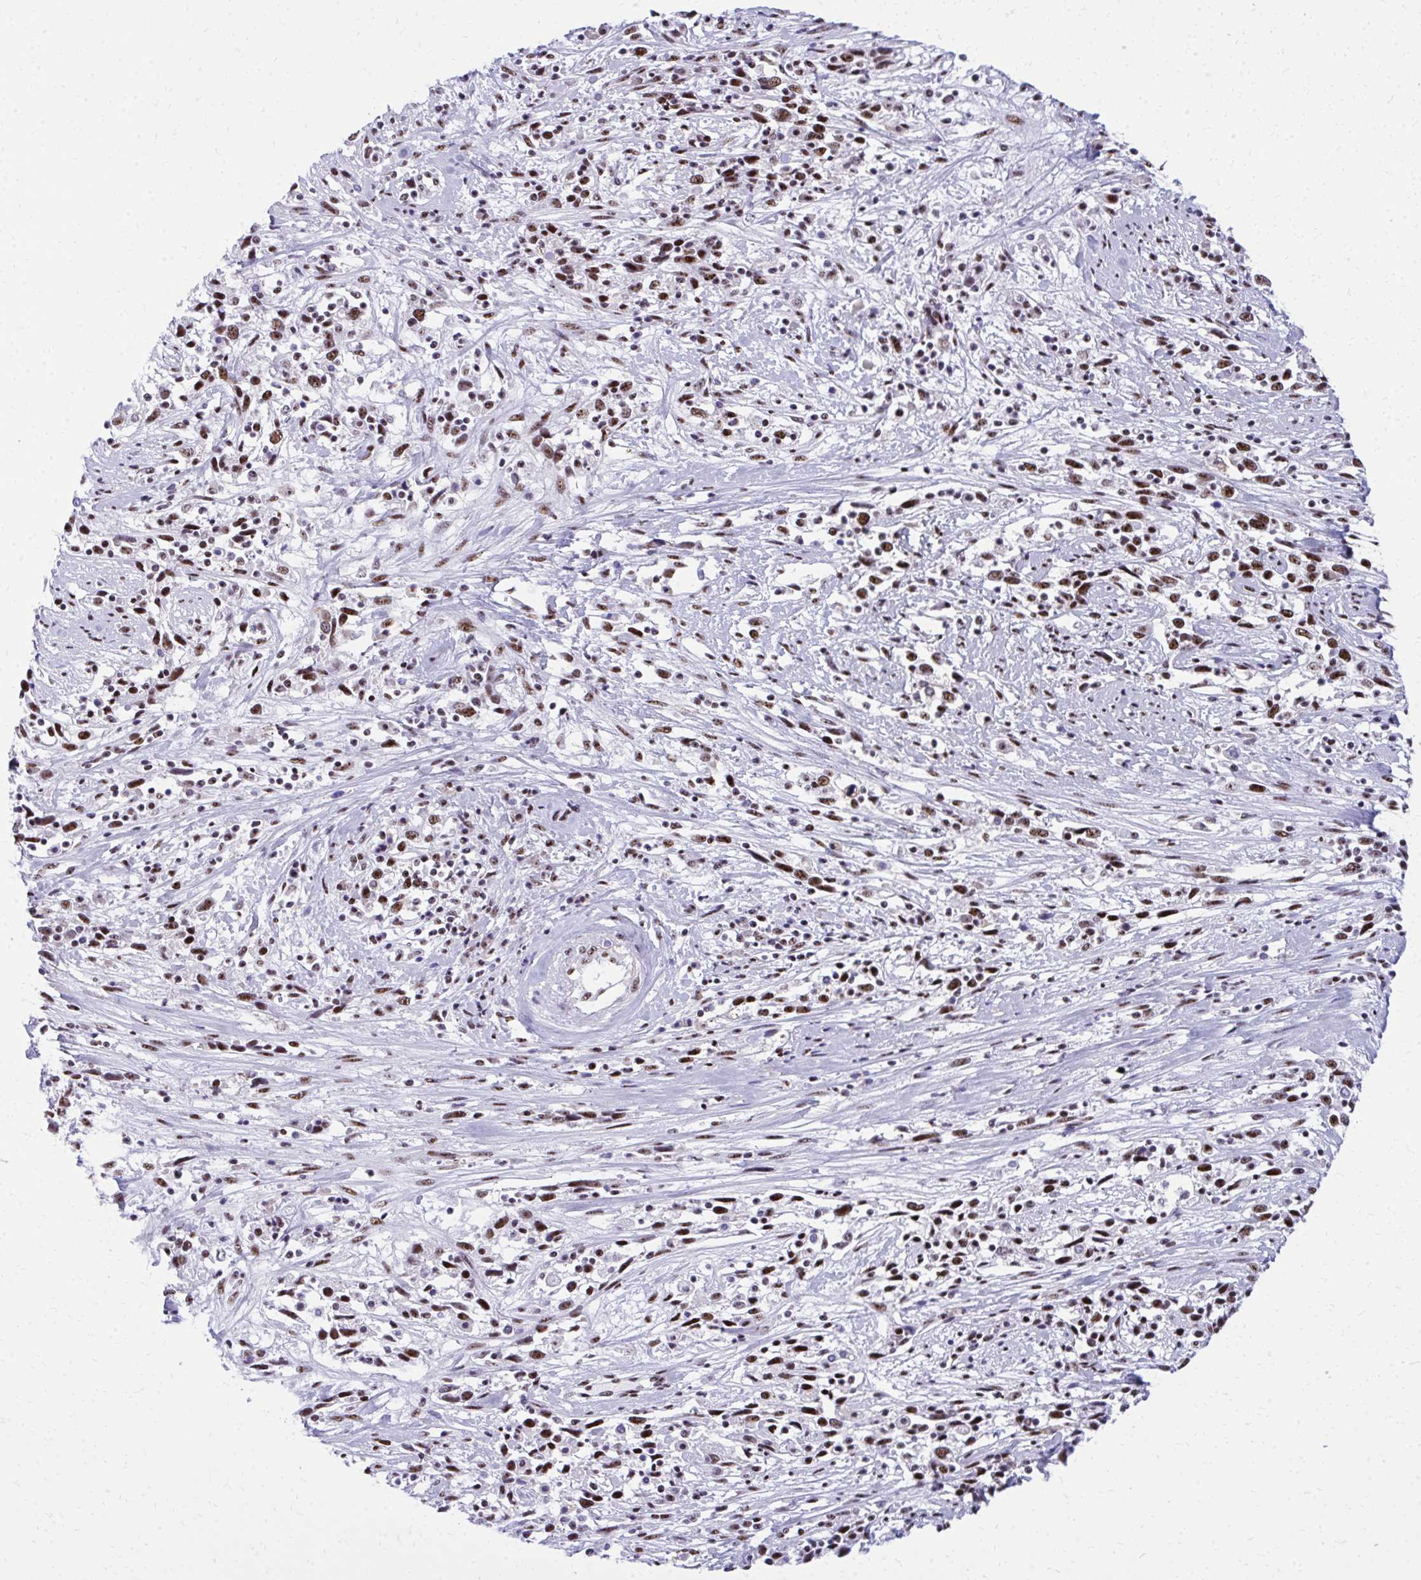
{"staining": {"intensity": "moderate", "quantity": ">75%", "location": "nuclear"}, "tissue": "cervical cancer", "cell_type": "Tumor cells", "image_type": "cancer", "snomed": [{"axis": "morphology", "description": "Adenocarcinoma, NOS"}, {"axis": "topography", "description": "Cervix"}], "caption": "Adenocarcinoma (cervical) stained with a brown dye exhibits moderate nuclear positive expression in approximately >75% of tumor cells.", "gene": "PELP1", "patient": {"sex": "female", "age": 40}}